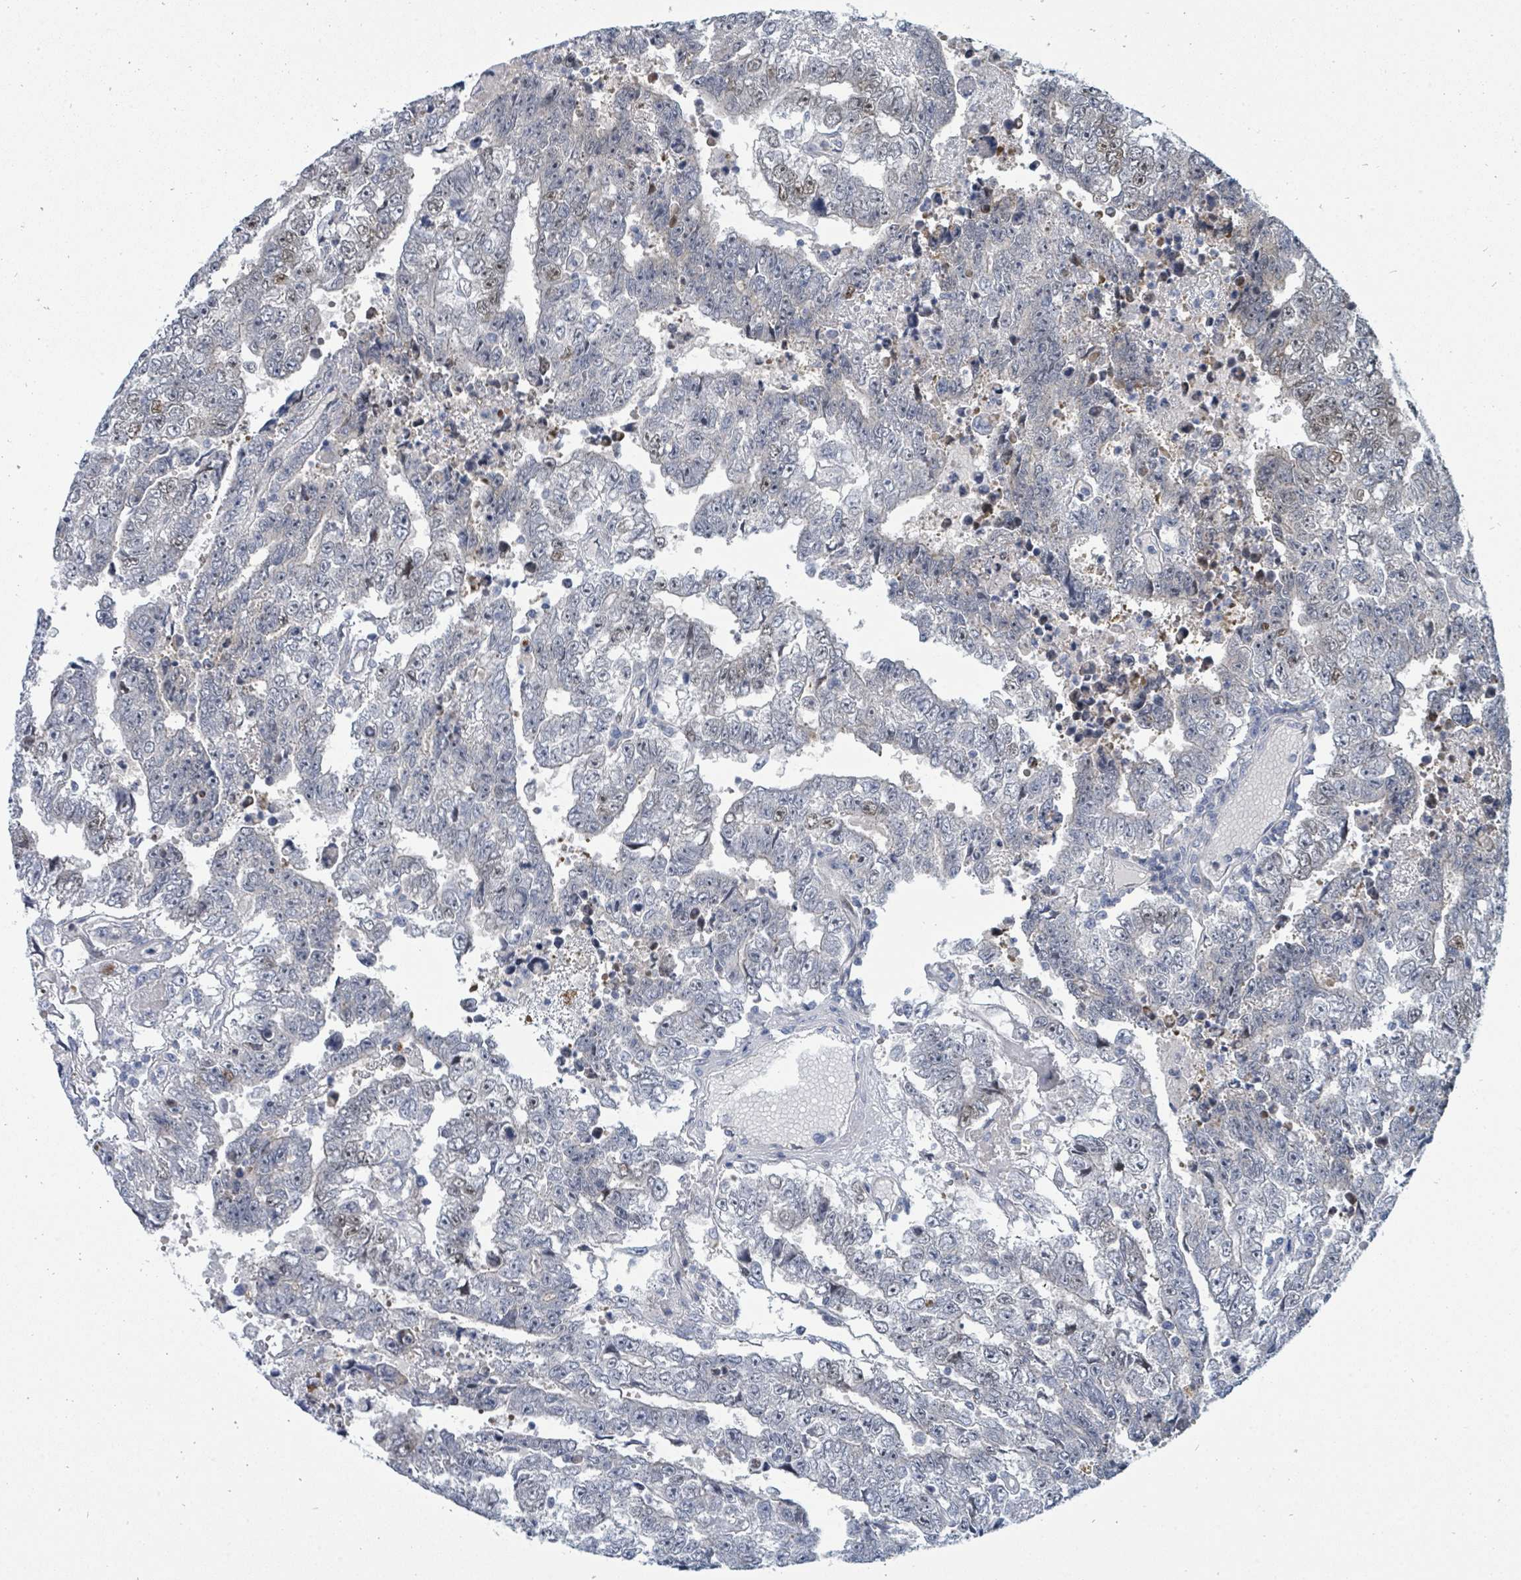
{"staining": {"intensity": "moderate", "quantity": "<25%", "location": "nuclear"}, "tissue": "testis cancer", "cell_type": "Tumor cells", "image_type": "cancer", "snomed": [{"axis": "morphology", "description": "Carcinoma, Embryonal, NOS"}, {"axis": "topography", "description": "Testis"}], "caption": "This image exhibits testis cancer (embryonal carcinoma) stained with IHC to label a protein in brown. The nuclear of tumor cells show moderate positivity for the protein. Nuclei are counter-stained blue.", "gene": "SUMO4", "patient": {"sex": "male", "age": 25}}